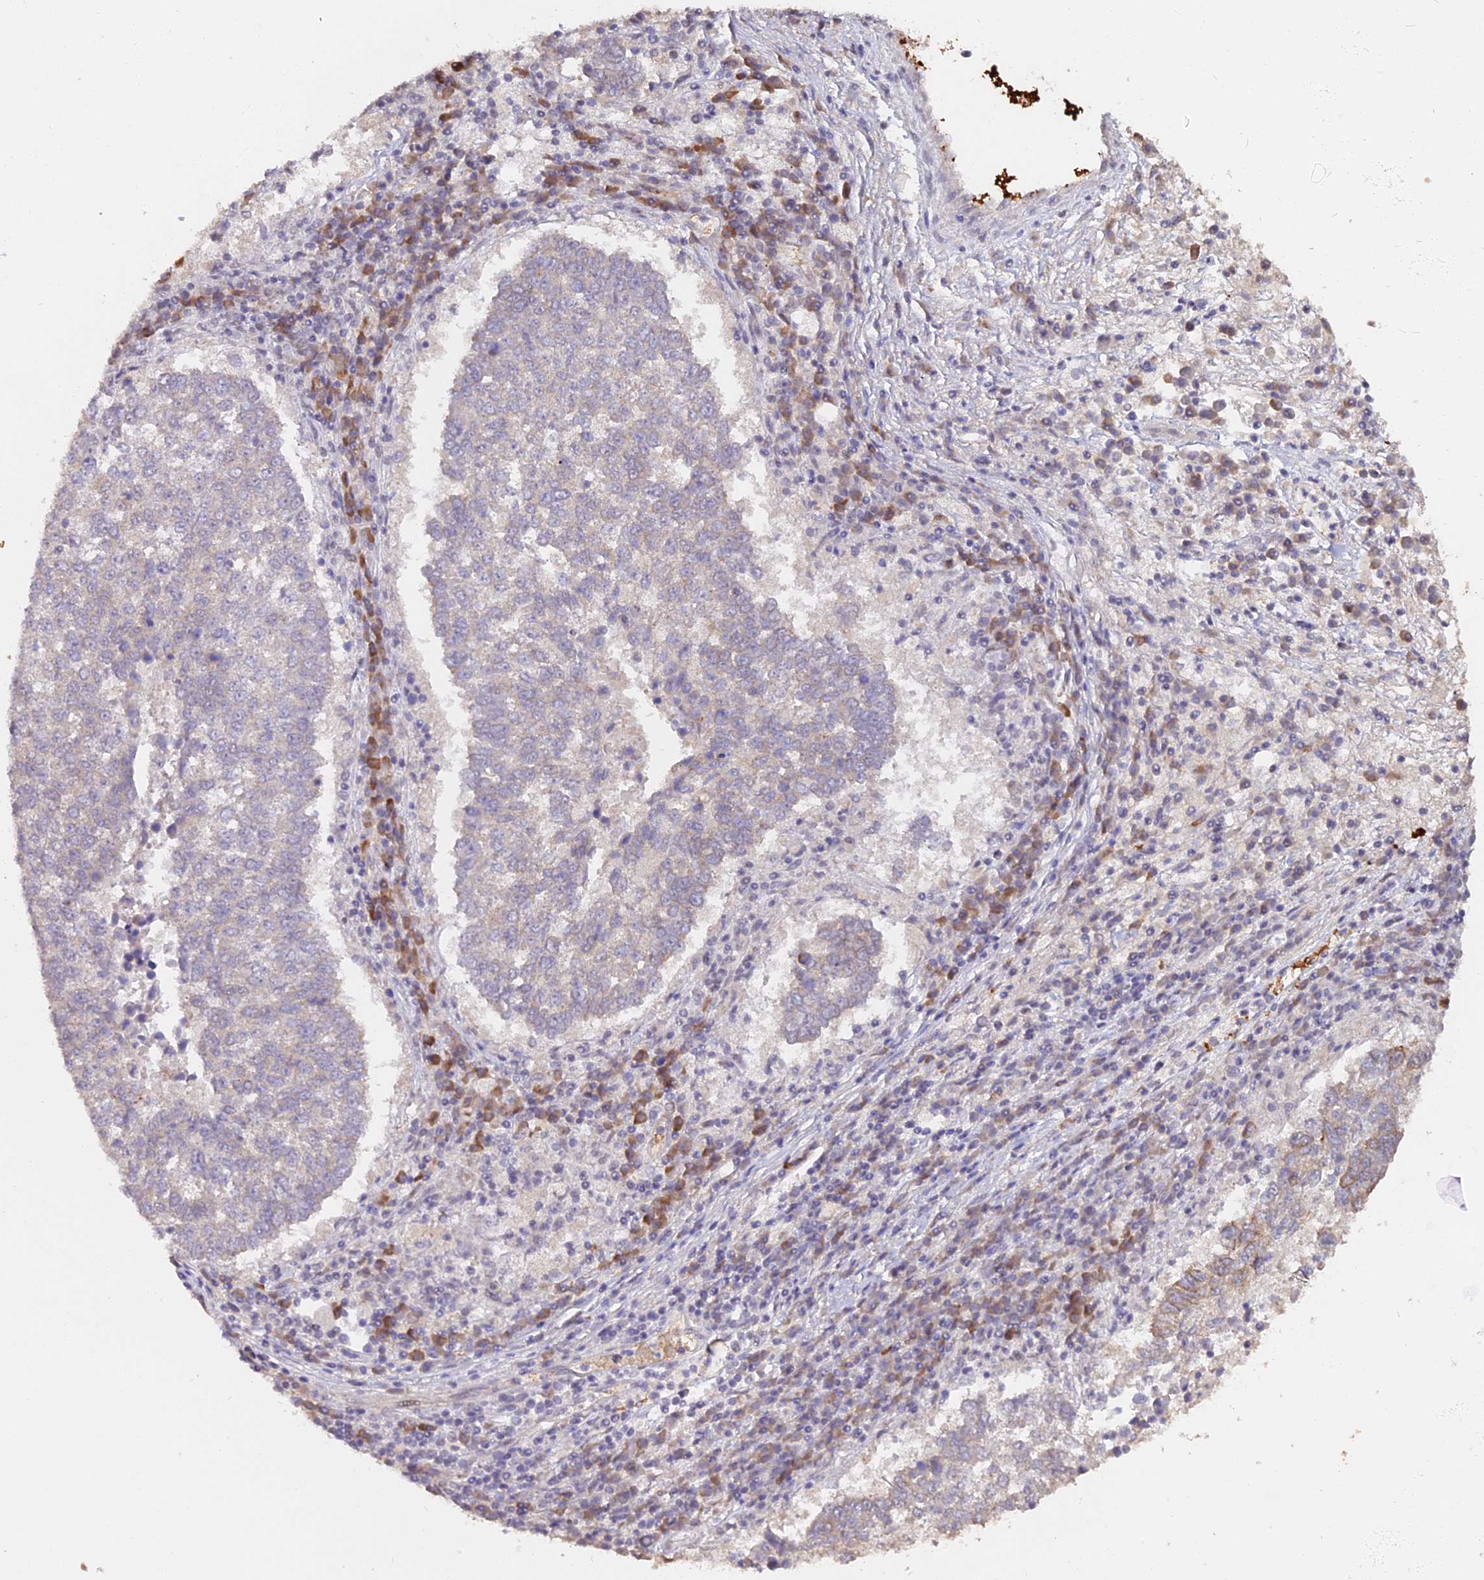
{"staining": {"intensity": "weak", "quantity": "<25%", "location": "cytoplasmic/membranous"}, "tissue": "lung cancer", "cell_type": "Tumor cells", "image_type": "cancer", "snomed": [{"axis": "morphology", "description": "Squamous cell carcinoma, NOS"}, {"axis": "topography", "description": "Lung"}], "caption": "Tumor cells show no significant protein staining in squamous cell carcinoma (lung).", "gene": "ZDBF2", "patient": {"sex": "male", "age": 73}}